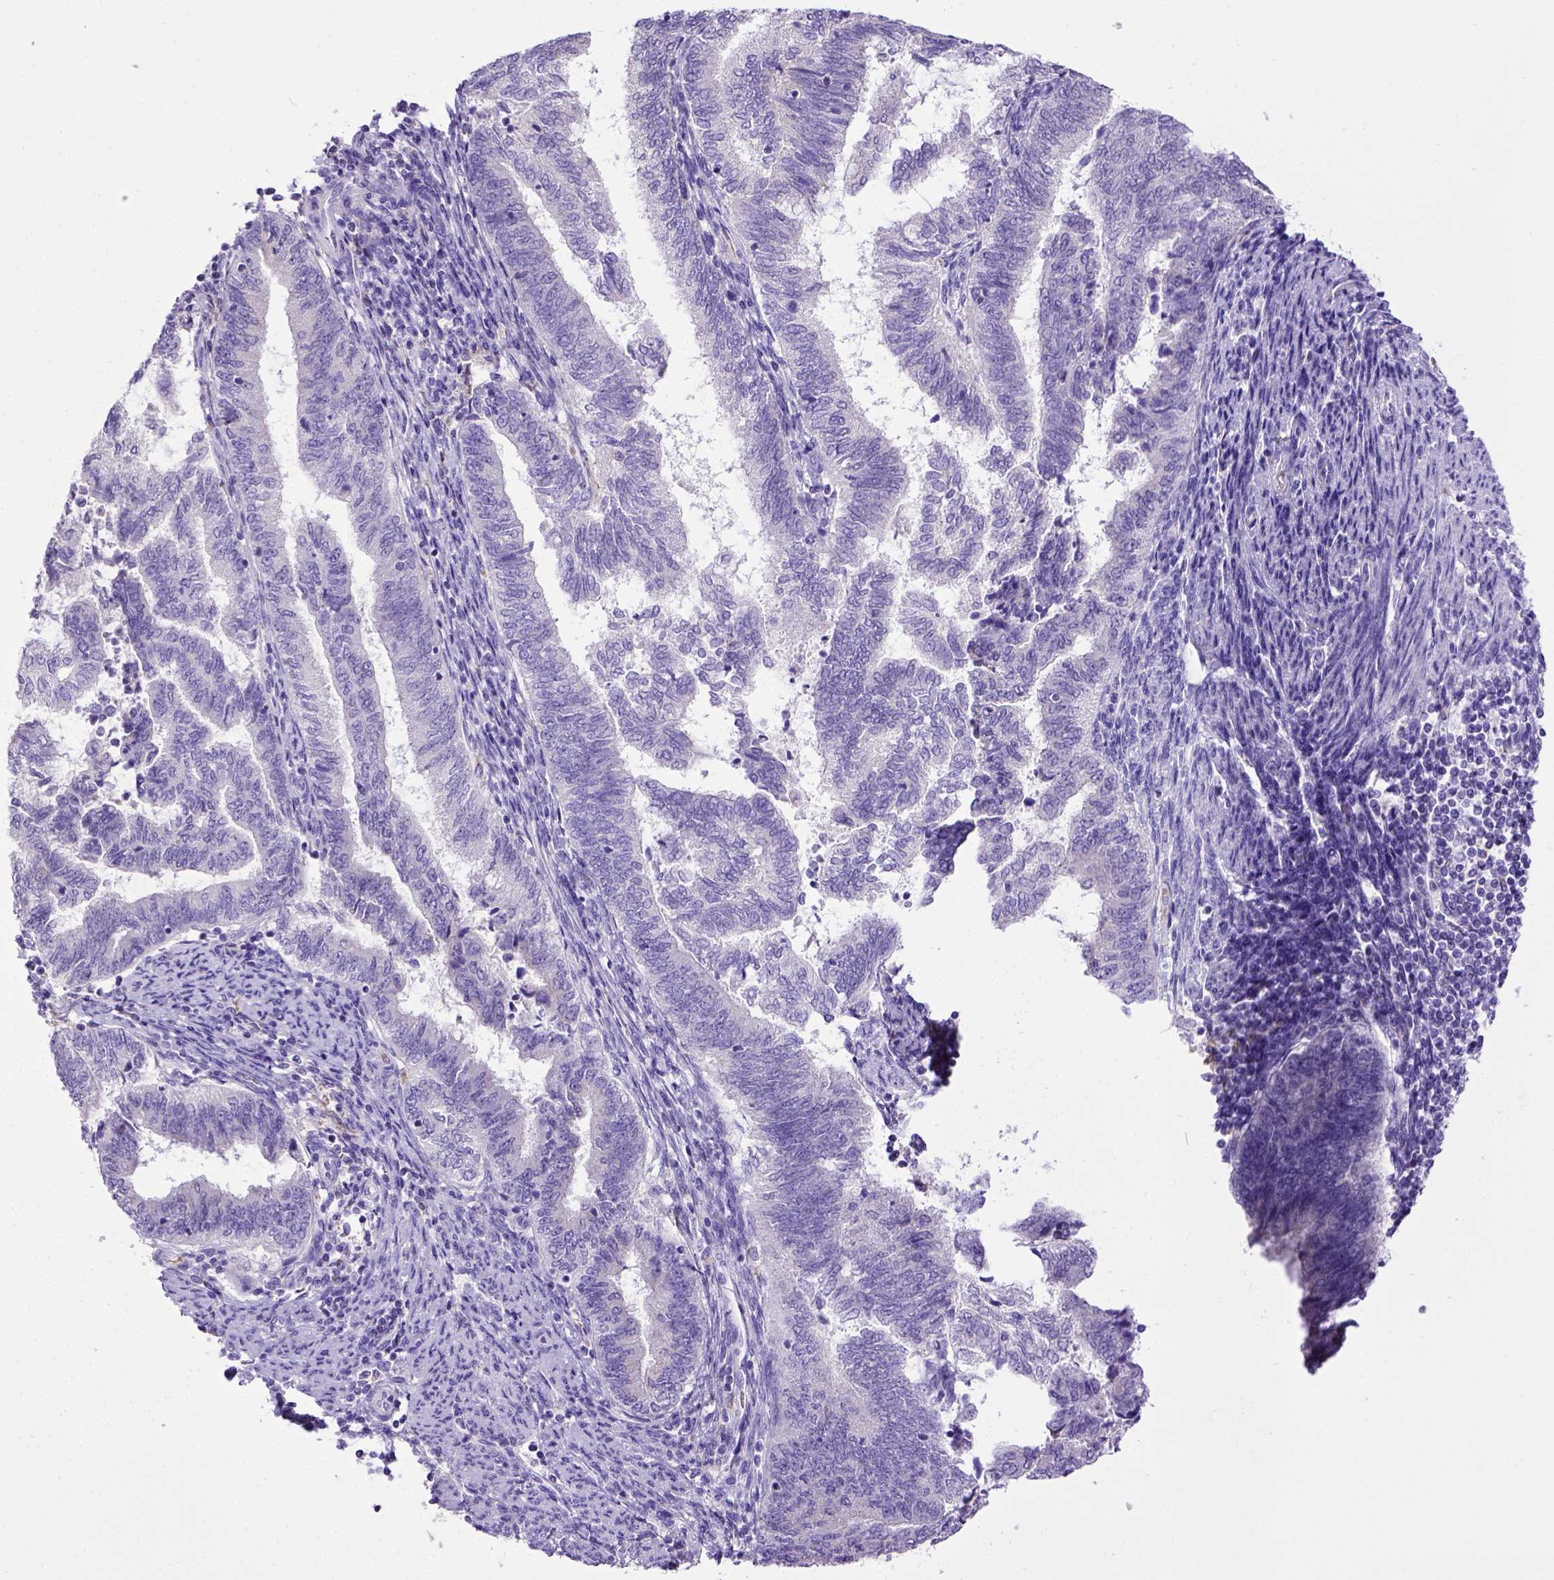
{"staining": {"intensity": "negative", "quantity": "none", "location": "none"}, "tissue": "endometrial cancer", "cell_type": "Tumor cells", "image_type": "cancer", "snomed": [{"axis": "morphology", "description": "Adenocarcinoma, NOS"}, {"axis": "topography", "description": "Endometrium"}], "caption": "Immunohistochemistry (IHC) histopathology image of neoplastic tissue: human endometrial cancer (adenocarcinoma) stained with DAB demonstrates no significant protein staining in tumor cells. Brightfield microscopy of immunohistochemistry (IHC) stained with DAB (3,3'-diaminobenzidine) (brown) and hematoxylin (blue), captured at high magnification.", "gene": "SPEF1", "patient": {"sex": "female", "age": 65}}